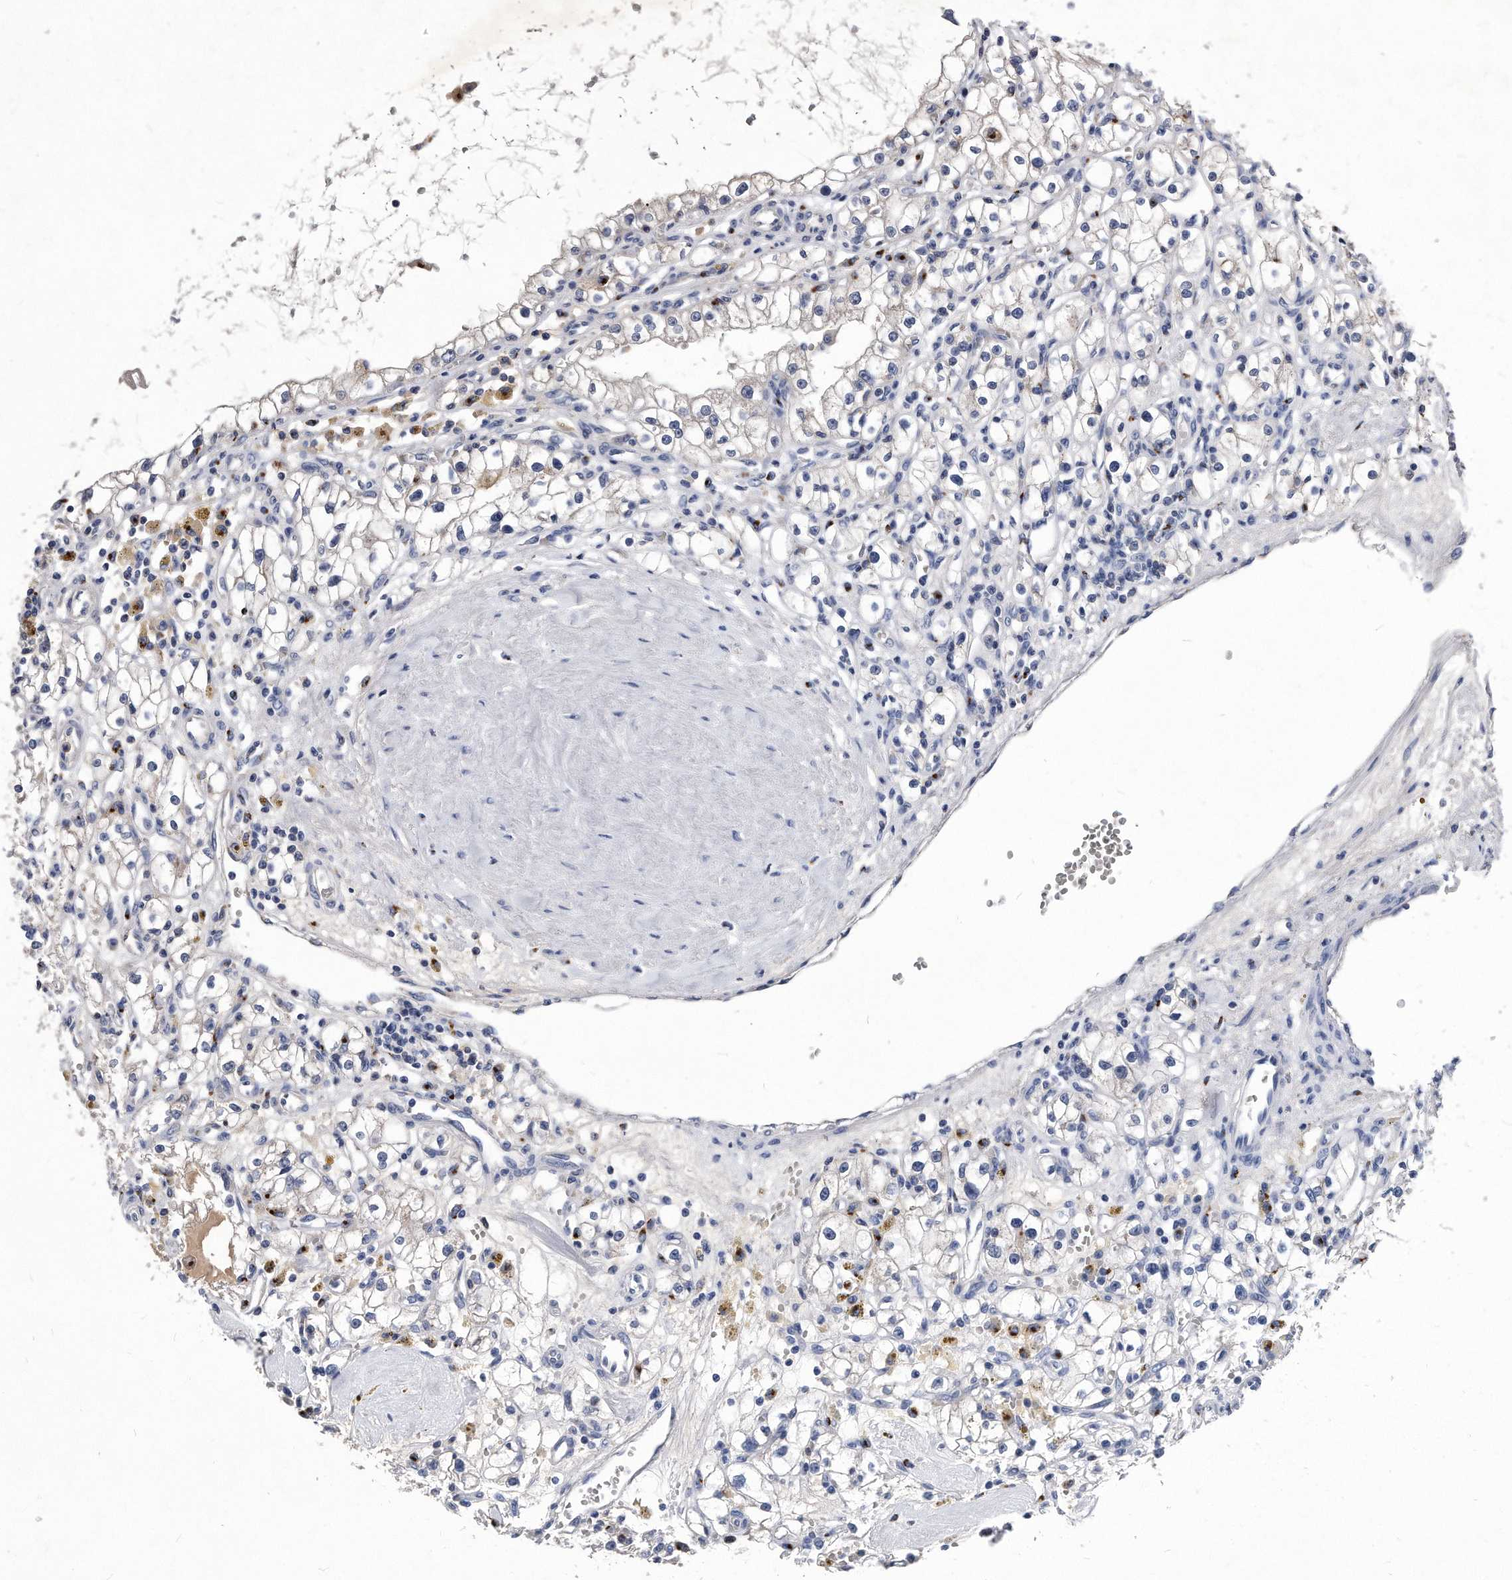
{"staining": {"intensity": "weak", "quantity": "<25%", "location": "cytoplasmic/membranous"}, "tissue": "renal cancer", "cell_type": "Tumor cells", "image_type": "cancer", "snomed": [{"axis": "morphology", "description": "Adenocarcinoma, NOS"}, {"axis": "topography", "description": "Kidney"}], "caption": "High magnification brightfield microscopy of renal cancer (adenocarcinoma) stained with DAB (brown) and counterstained with hematoxylin (blue): tumor cells show no significant positivity.", "gene": "MGAT4A", "patient": {"sex": "male", "age": 56}}